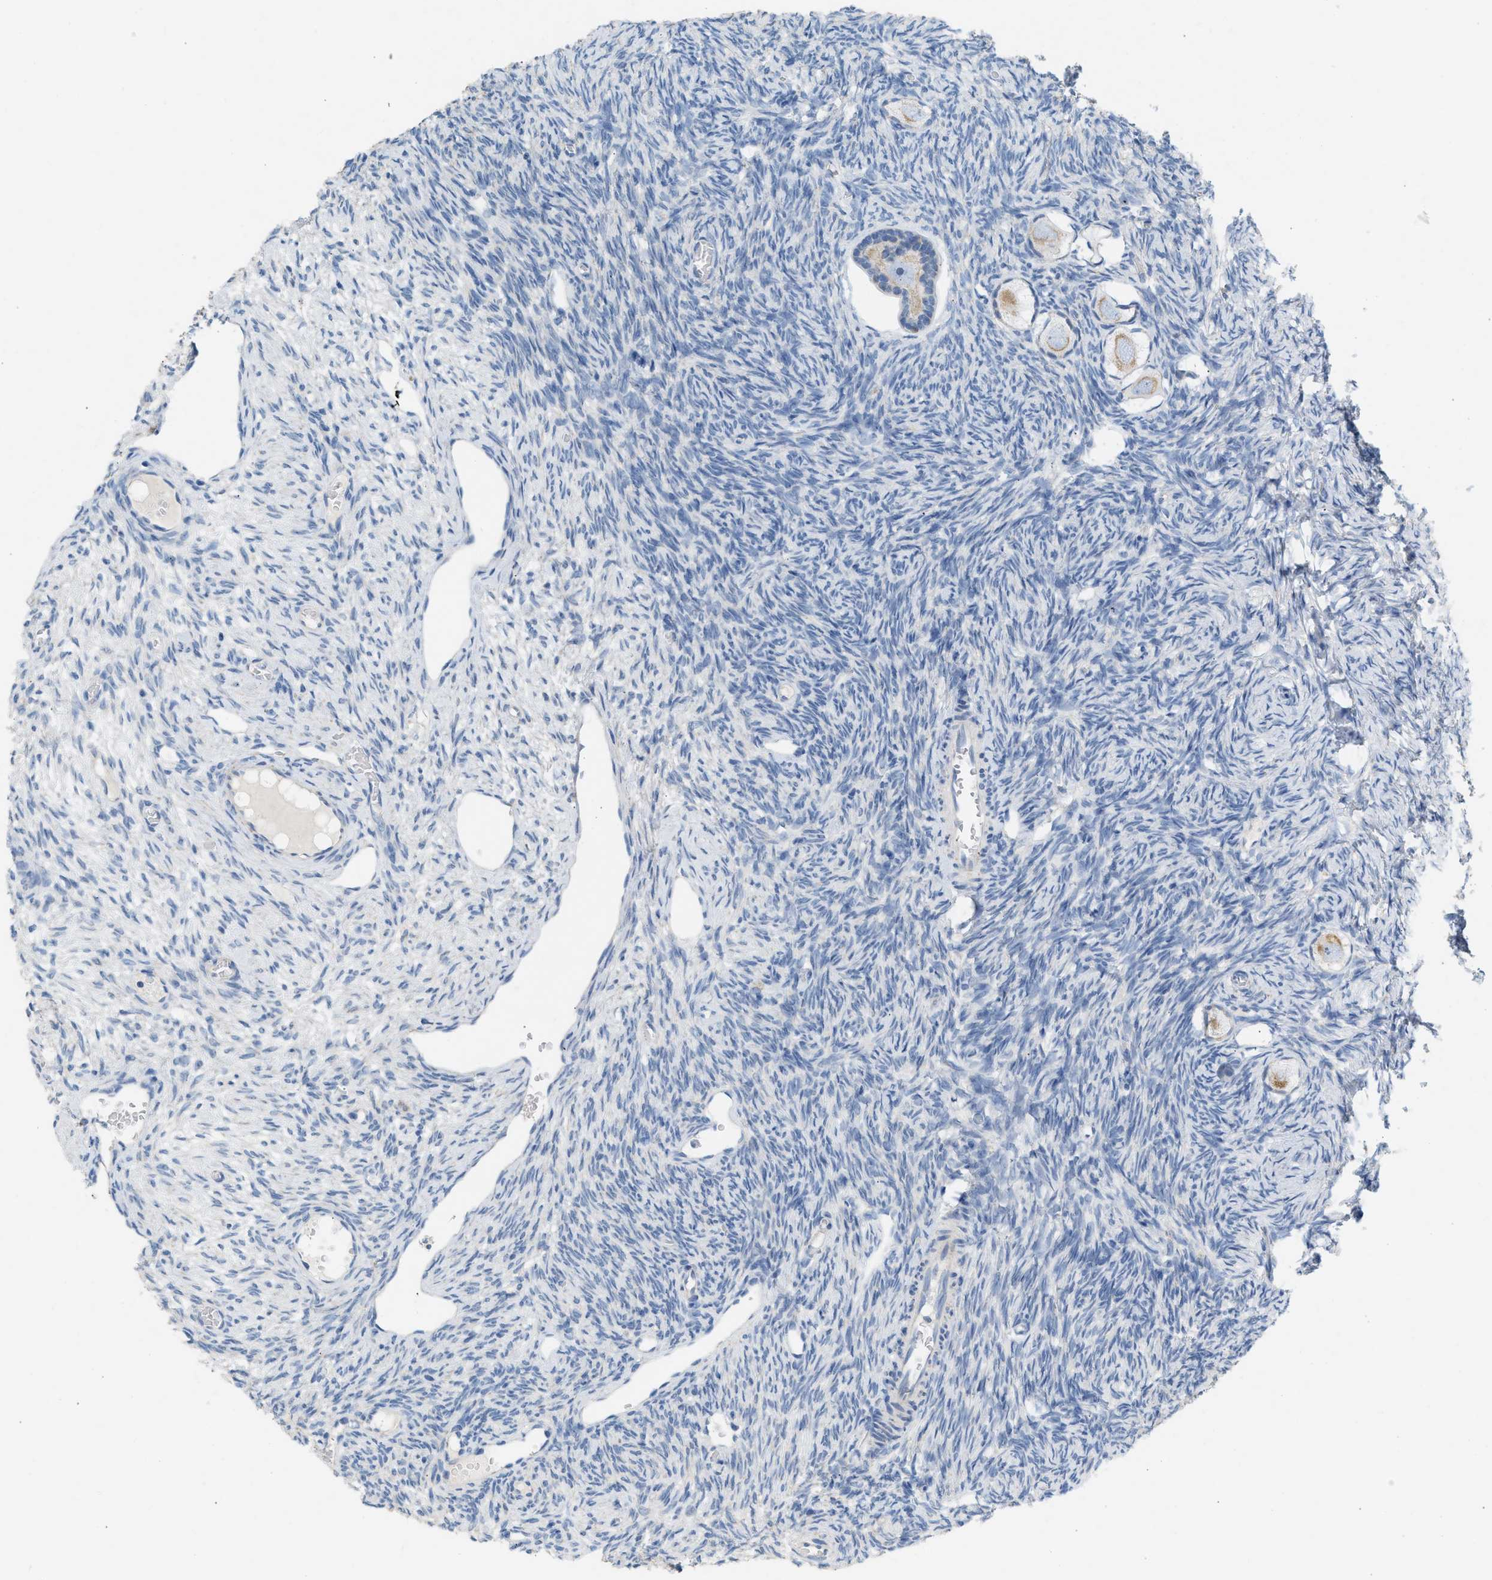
{"staining": {"intensity": "weak", "quantity": ">75%", "location": "cytoplasmic/membranous"}, "tissue": "ovary", "cell_type": "Follicle cells", "image_type": "normal", "snomed": [{"axis": "morphology", "description": "Normal tissue, NOS"}, {"axis": "topography", "description": "Ovary"}], "caption": "Brown immunohistochemical staining in unremarkable ovary demonstrates weak cytoplasmic/membranous expression in approximately >75% of follicle cells. Immunohistochemistry (ihc) stains the protein in brown and the nuclei are stained blue.", "gene": "NDUFS8", "patient": {"sex": "female", "age": 27}}